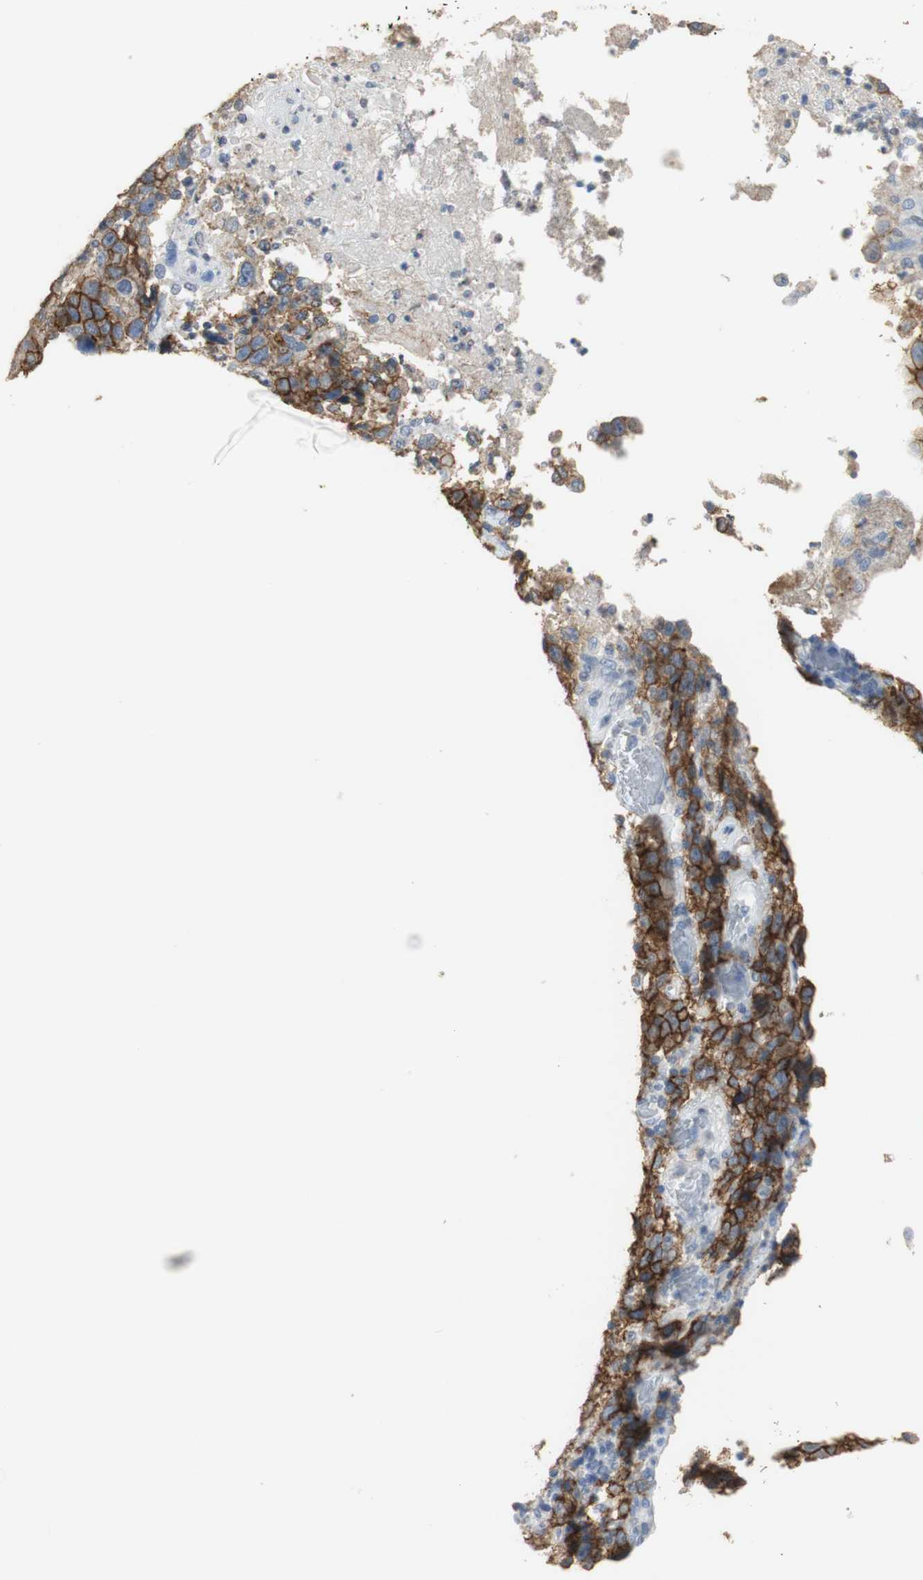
{"staining": {"intensity": "moderate", "quantity": "25%-75%", "location": "cytoplasmic/membranous"}, "tissue": "stomach cancer", "cell_type": "Tumor cells", "image_type": "cancer", "snomed": [{"axis": "morphology", "description": "Normal tissue, NOS"}, {"axis": "morphology", "description": "Adenocarcinoma, NOS"}, {"axis": "topography", "description": "Stomach"}], "caption": "Human stomach cancer (adenocarcinoma) stained for a protein (brown) exhibits moderate cytoplasmic/membranous positive expression in about 25%-75% of tumor cells.", "gene": "L1CAM", "patient": {"sex": "male", "age": 48}}